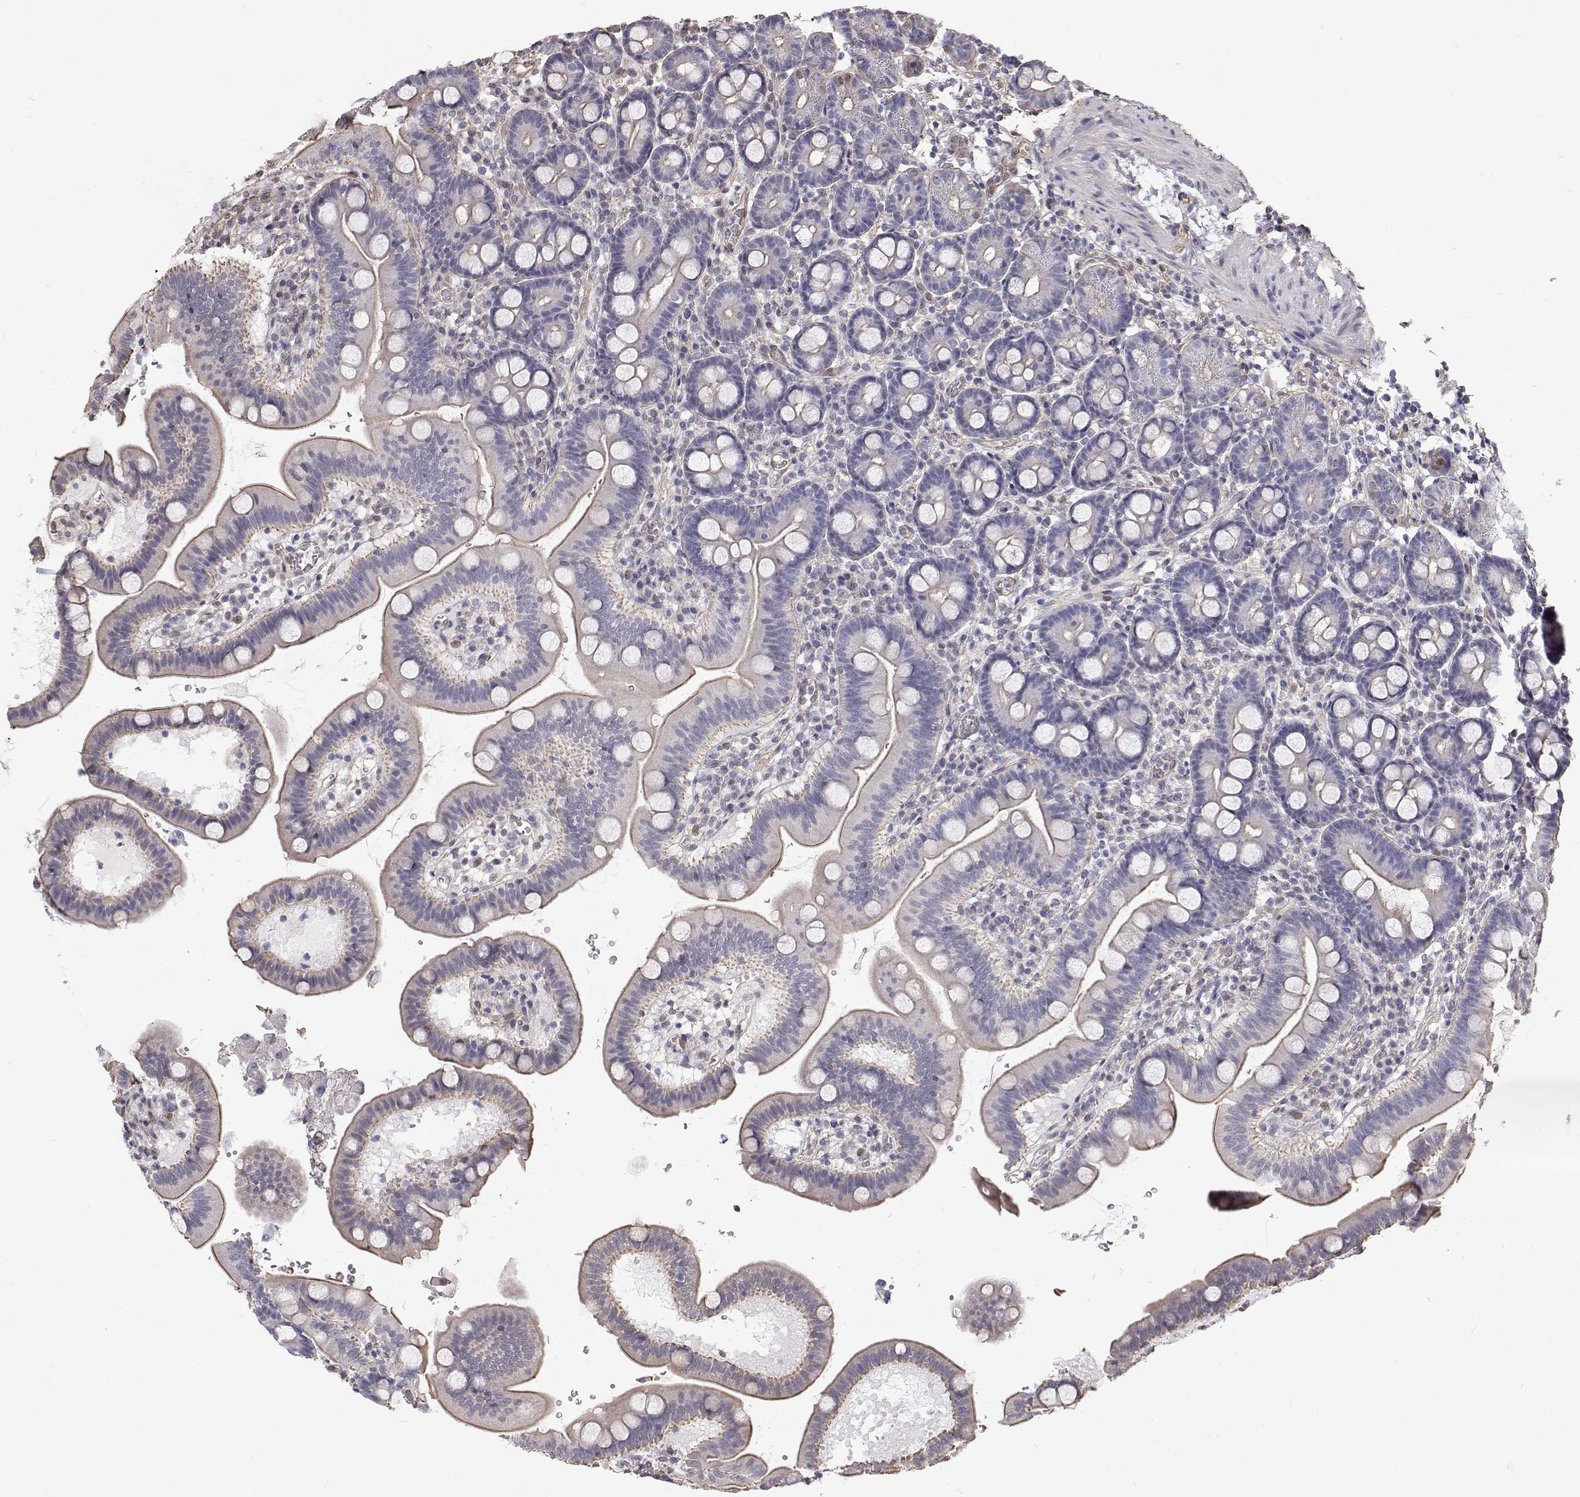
{"staining": {"intensity": "weak", "quantity": "25%-75%", "location": "cytoplasmic/membranous"}, "tissue": "duodenum", "cell_type": "Glandular cells", "image_type": "normal", "snomed": [{"axis": "morphology", "description": "Normal tissue, NOS"}, {"axis": "topography", "description": "Duodenum"}], "caption": "This is an image of immunohistochemistry staining of benign duodenum, which shows weak staining in the cytoplasmic/membranous of glandular cells.", "gene": "GSDMA", "patient": {"sex": "male", "age": 59}}